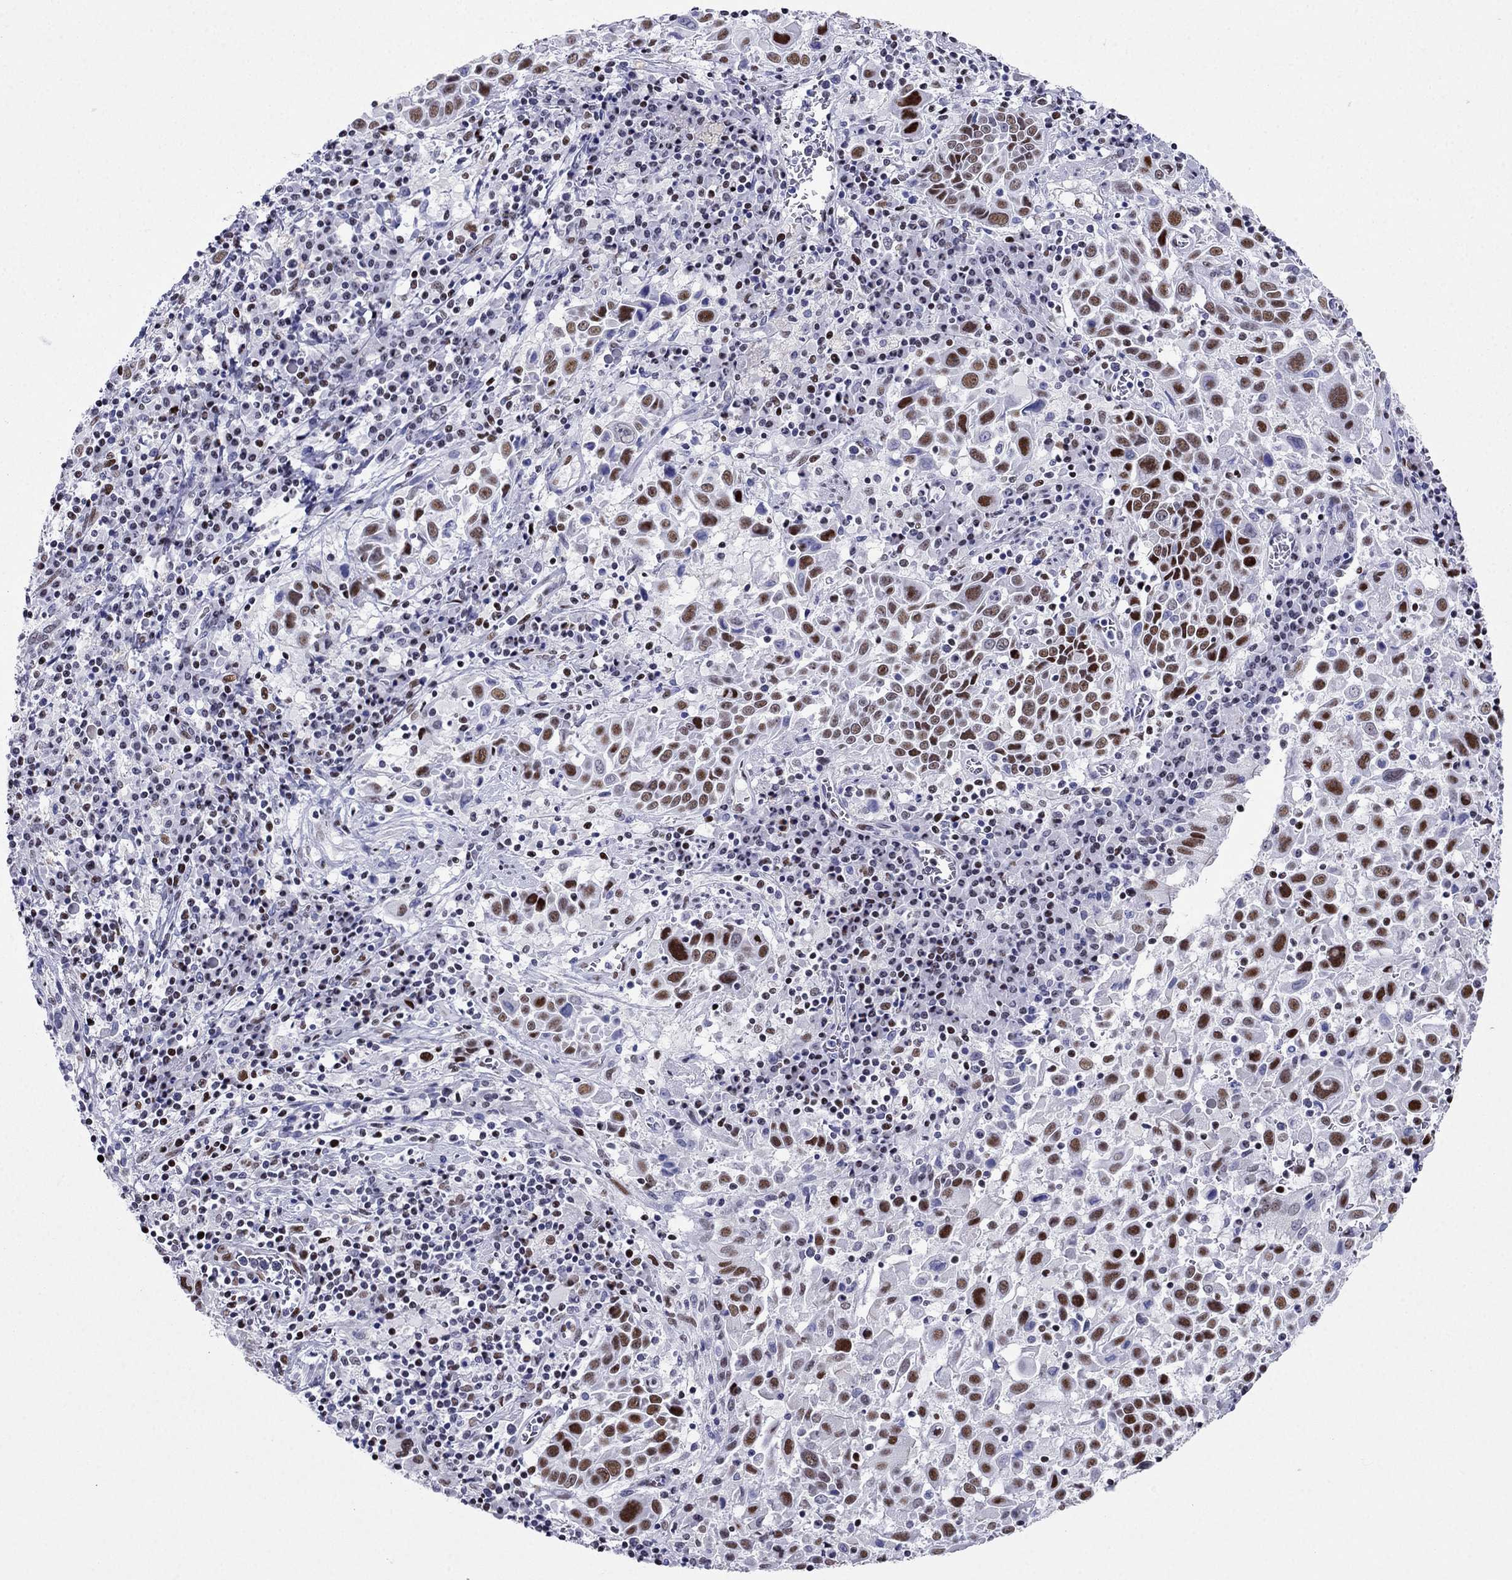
{"staining": {"intensity": "strong", "quantity": "25%-75%", "location": "nuclear"}, "tissue": "lung cancer", "cell_type": "Tumor cells", "image_type": "cancer", "snomed": [{"axis": "morphology", "description": "Squamous cell carcinoma, NOS"}, {"axis": "topography", "description": "Lung"}], "caption": "This image demonstrates immunohistochemistry (IHC) staining of human squamous cell carcinoma (lung), with high strong nuclear positivity in about 25%-75% of tumor cells.", "gene": "PPM1G", "patient": {"sex": "male", "age": 57}}